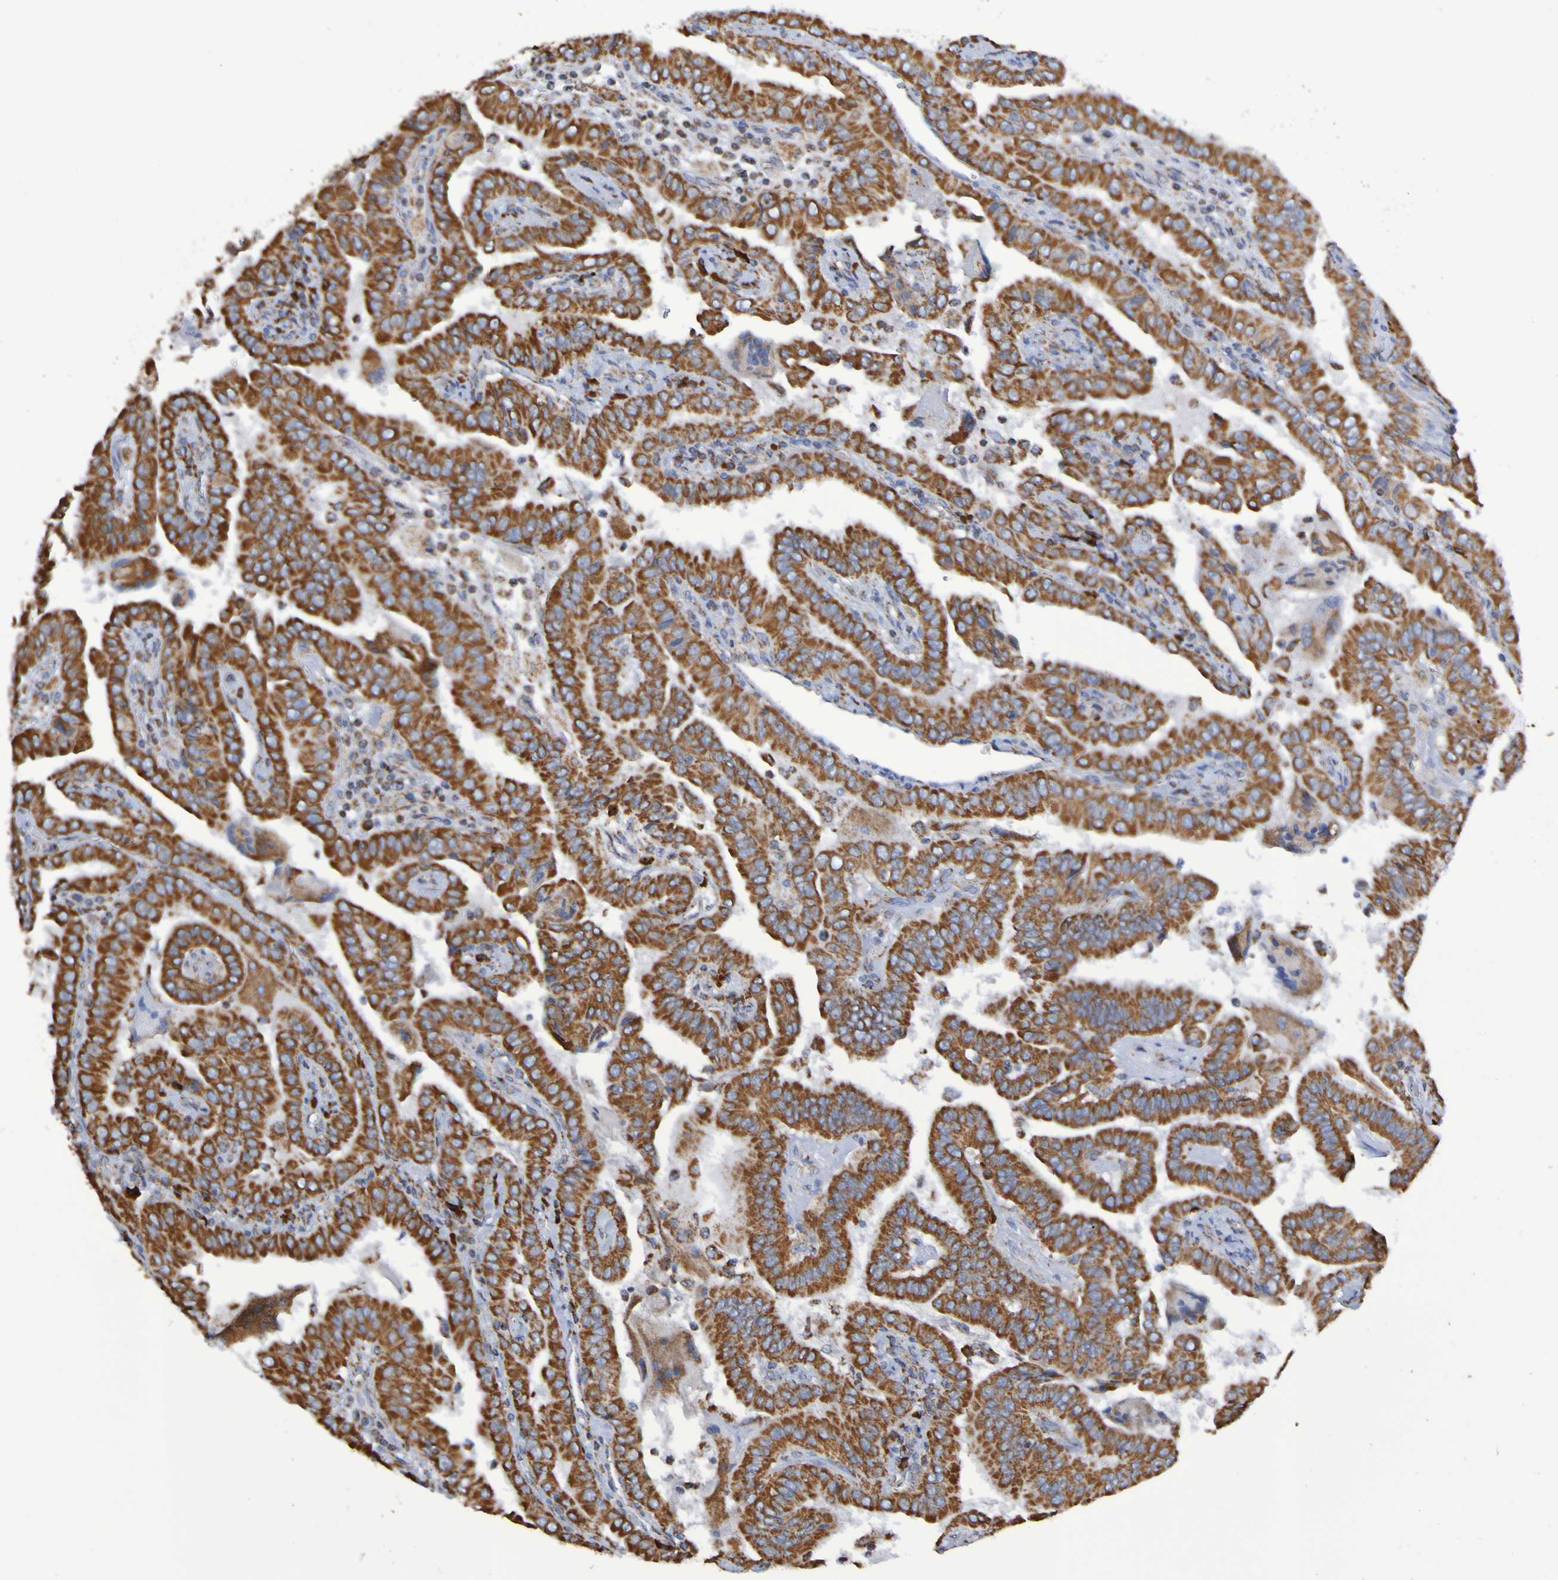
{"staining": {"intensity": "strong", "quantity": ">75%", "location": "cytoplasmic/membranous"}, "tissue": "thyroid cancer", "cell_type": "Tumor cells", "image_type": "cancer", "snomed": [{"axis": "morphology", "description": "Papillary adenocarcinoma, NOS"}, {"axis": "topography", "description": "Thyroid gland"}], "caption": "This is an image of IHC staining of thyroid cancer (papillary adenocarcinoma), which shows strong staining in the cytoplasmic/membranous of tumor cells.", "gene": "IL18R1", "patient": {"sex": "male", "age": 33}}